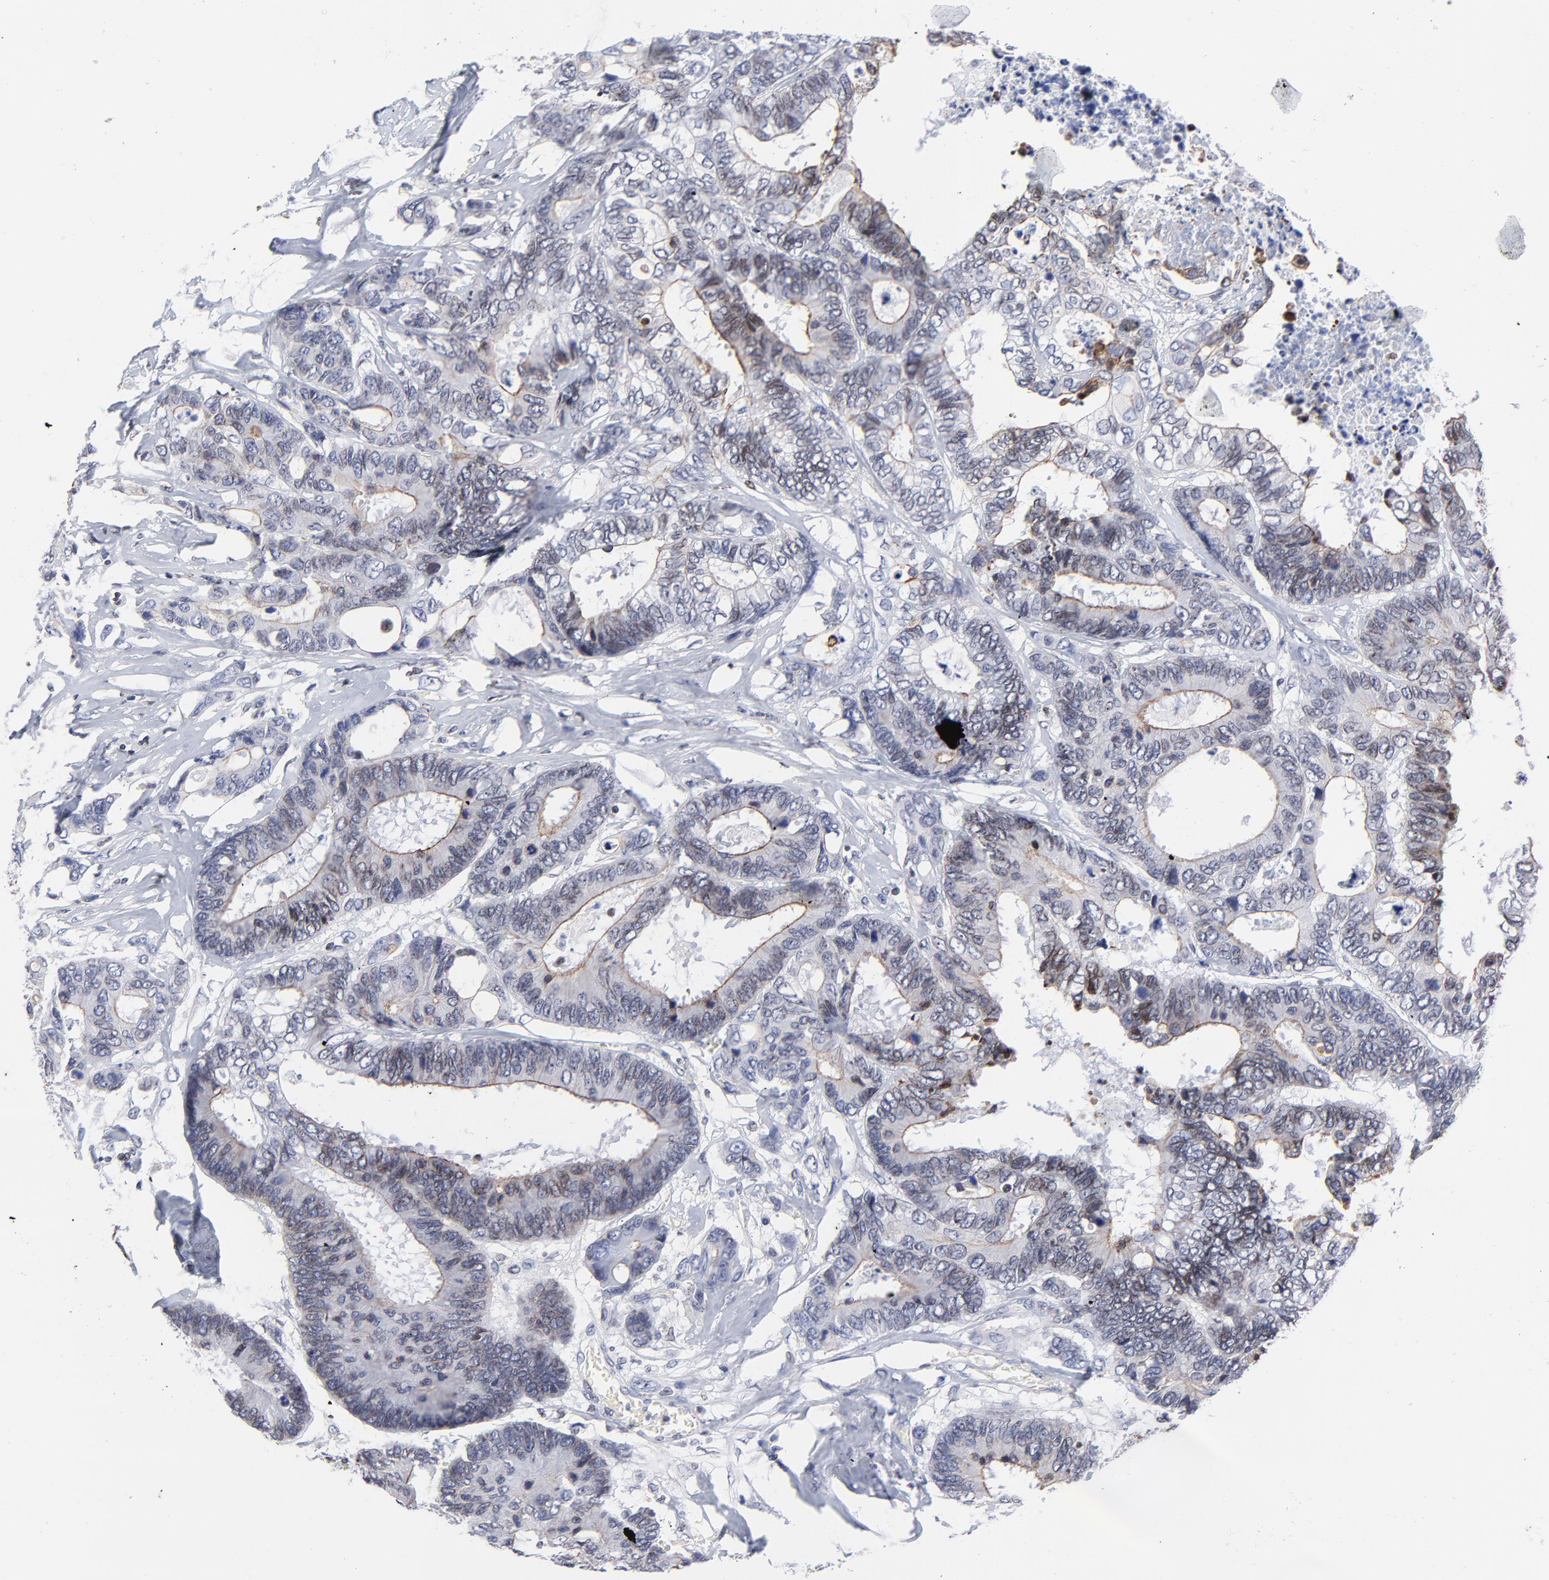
{"staining": {"intensity": "weak", "quantity": ">75%", "location": "cytoplasmic/membranous"}, "tissue": "colorectal cancer", "cell_type": "Tumor cells", "image_type": "cancer", "snomed": [{"axis": "morphology", "description": "Adenocarcinoma, NOS"}, {"axis": "topography", "description": "Rectum"}], "caption": "Adenocarcinoma (colorectal) tissue shows weak cytoplasmic/membranous expression in approximately >75% of tumor cells The protein is shown in brown color, while the nuclei are stained blue.", "gene": "THAP7", "patient": {"sex": "male", "age": 55}}